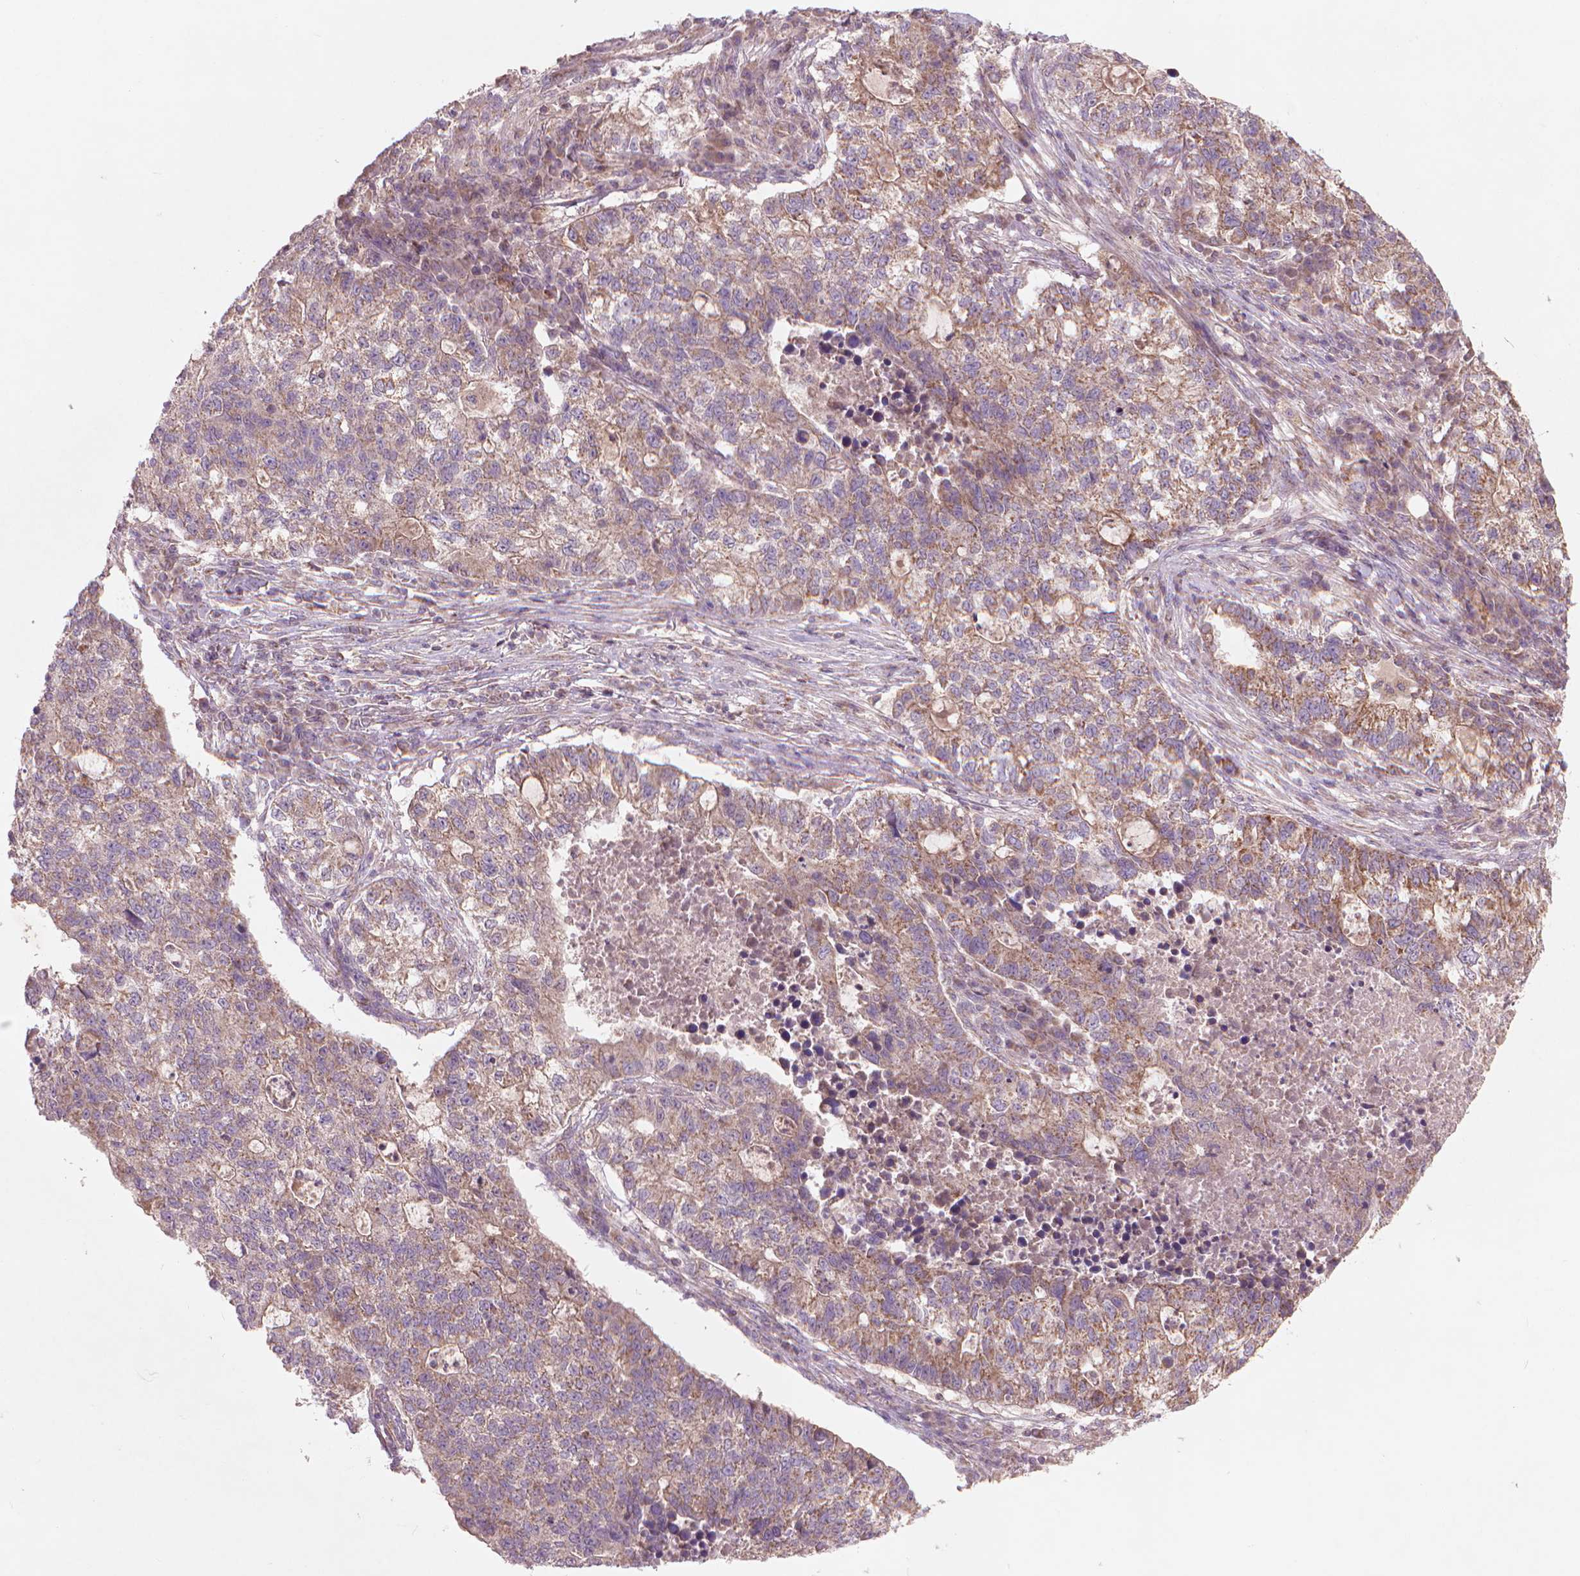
{"staining": {"intensity": "moderate", "quantity": "25%-75%", "location": "cytoplasmic/membranous"}, "tissue": "lung cancer", "cell_type": "Tumor cells", "image_type": "cancer", "snomed": [{"axis": "morphology", "description": "Adenocarcinoma, NOS"}, {"axis": "topography", "description": "Lung"}], "caption": "This histopathology image reveals IHC staining of human lung cancer, with medium moderate cytoplasmic/membranous positivity in approximately 25%-75% of tumor cells.", "gene": "NLRX1", "patient": {"sex": "male", "age": 57}}